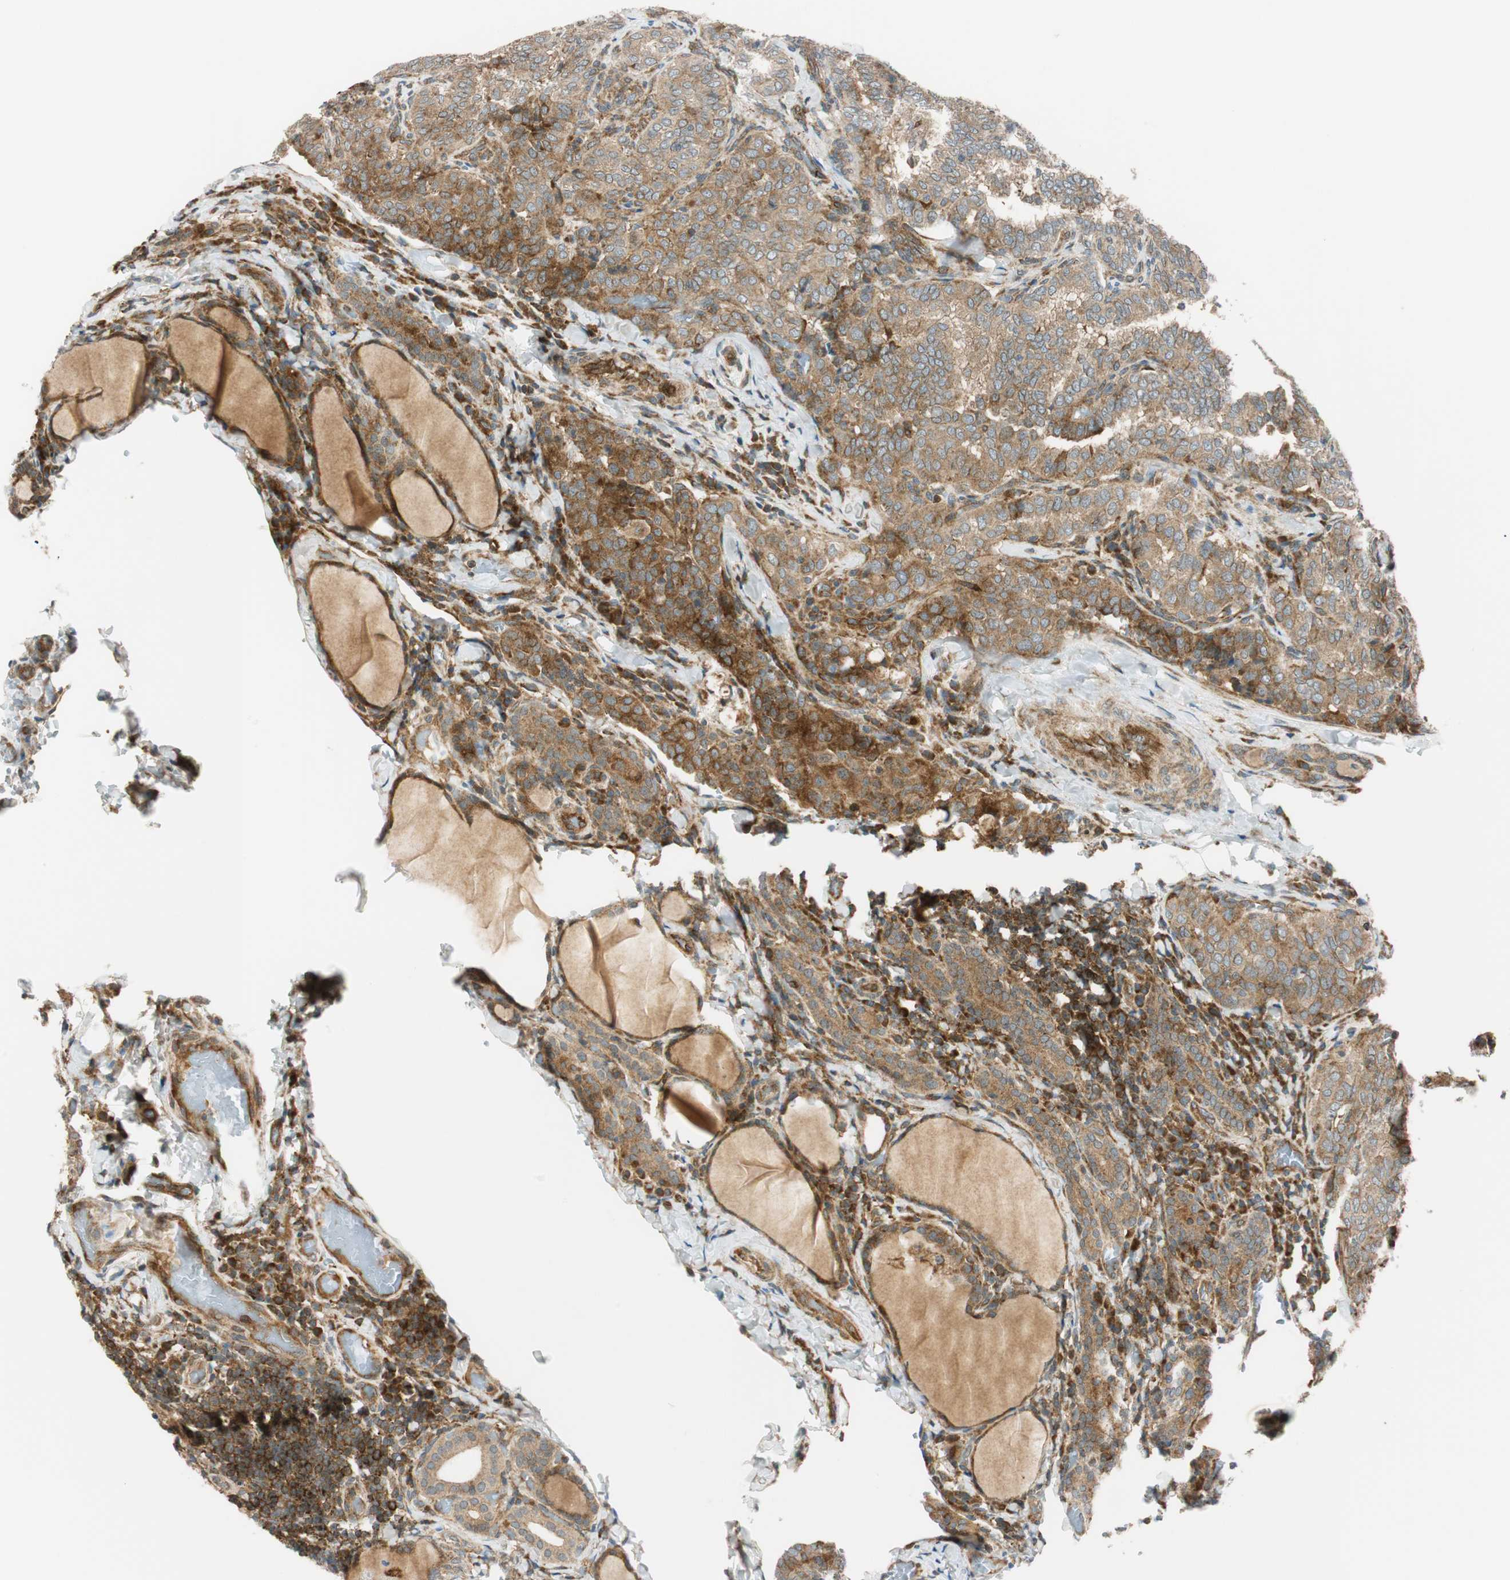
{"staining": {"intensity": "moderate", "quantity": ">75%", "location": "cytoplasmic/membranous"}, "tissue": "thyroid cancer", "cell_type": "Tumor cells", "image_type": "cancer", "snomed": [{"axis": "morphology", "description": "Normal tissue, NOS"}, {"axis": "morphology", "description": "Papillary adenocarcinoma, NOS"}, {"axis": "topography", "description": "Thyroid gland"}], "caption": "A photomicrograph of thyroid papillary adenocarcinoma stained for a protein reveals moderate cytoplasmic/membranous brown staining in tumor cells. (IHC, brightfield microscopy, high magnification).", "gene": "ABI1", "patient": {"sex": "female", "age": 30}}